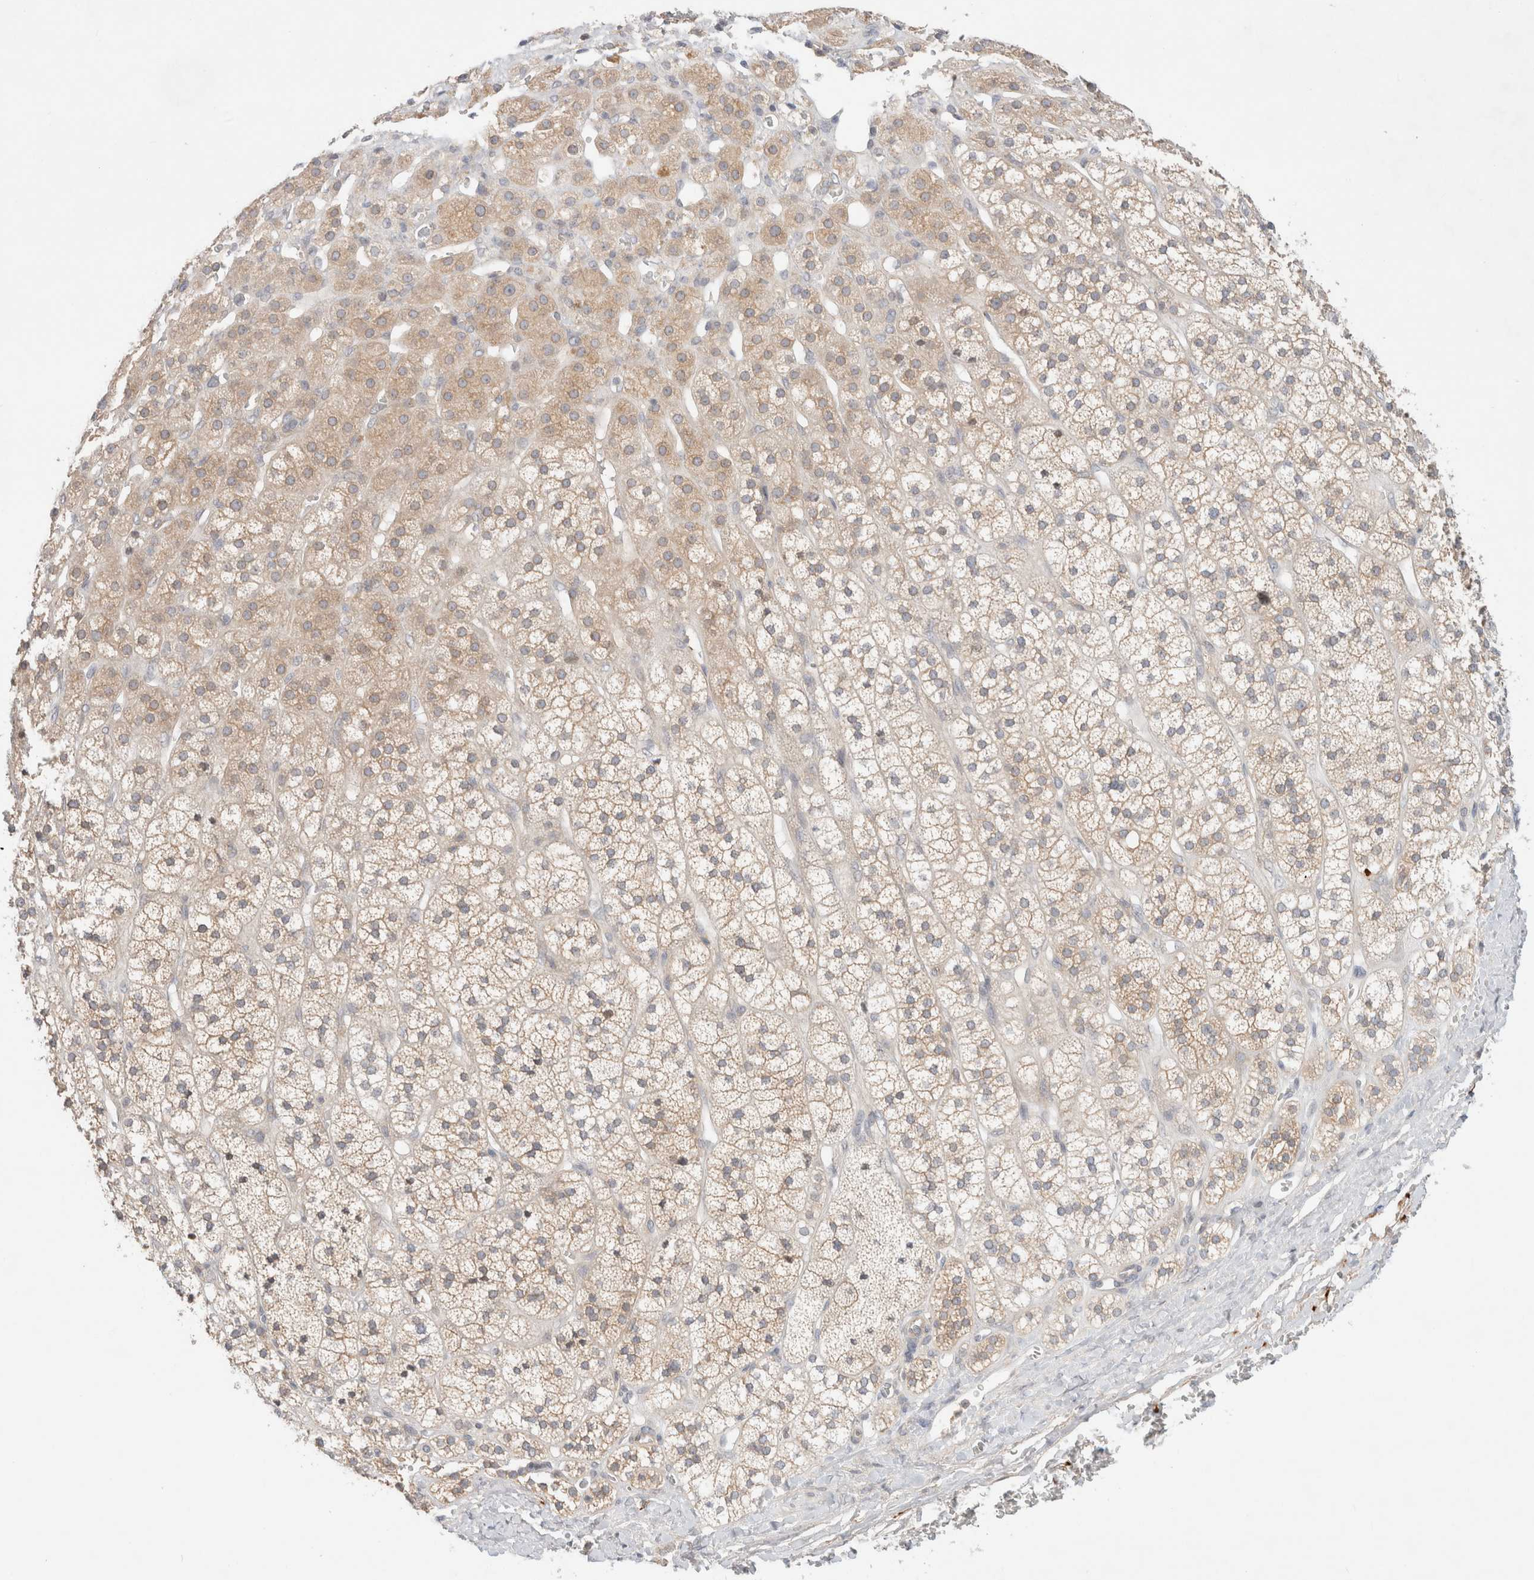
{"staining": {"intensity": "weak", "quantity": ">75%", "location": "cytoplasmic/membranous"}, "tissue": "adrenal gland", "cell_type": "Glandular cells", "image_type": "normal", "snomed": [{"axis": "morphology", "description": "Normal tissue, NOS"}, {"axis": "topography", "description": "Adrenal gland"}], "caption": "An immunohistochemistry (IHC) image of unremarkable tissue is shown. Protein staining in brown labels weak cytoplasmic/membranous positivity in adrenal gland within glandular cells. (DAB (3,3'-diaminobenzidine) IHC with brightfield microscopy, high magnification).", "gene": "MARK3", "patient": {"sex": "male", "age": 56}}